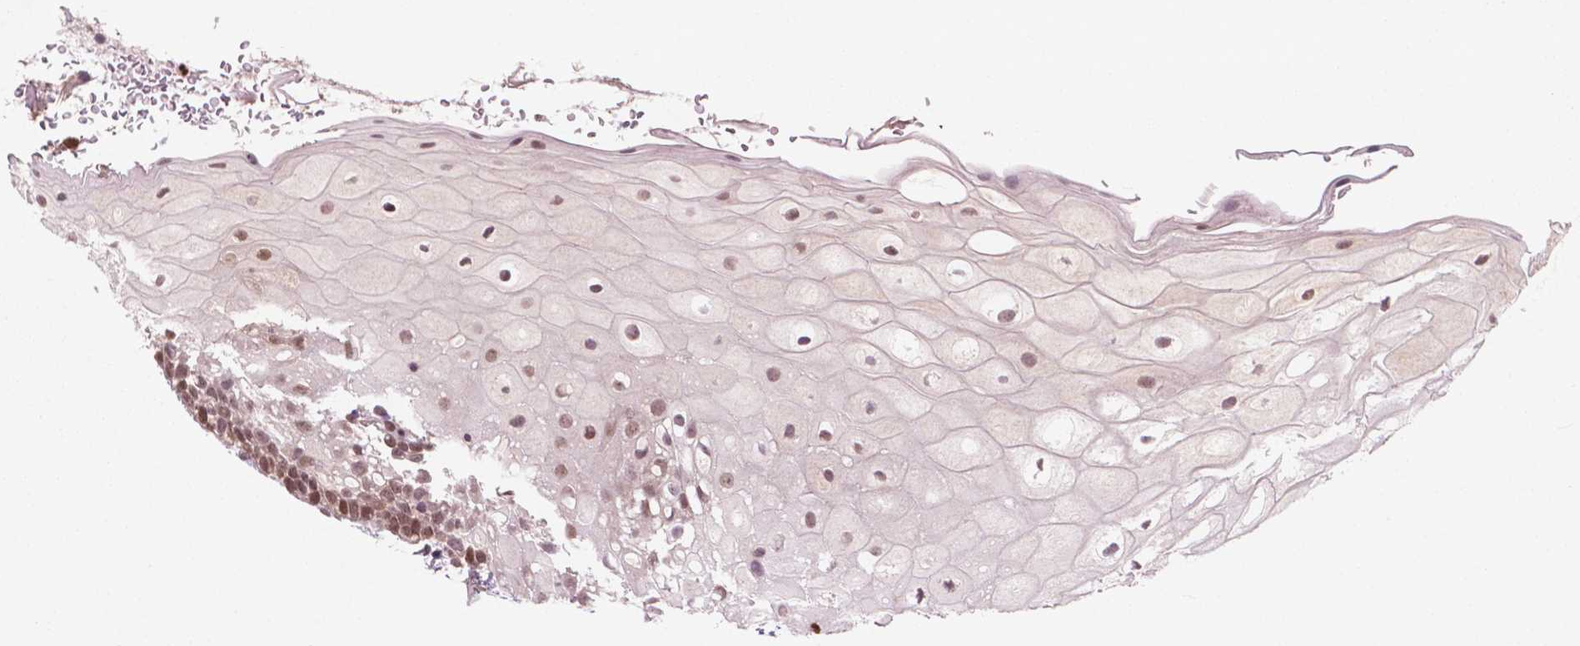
{"staining": {"intensity": "moderate", "quantity": ">75%", "location": "nuclear"}, "tissue": "oral mucosa", "cell_type": "Squamous epithelial cells", "image_type": "normal", "snomed": [{"axis": "morphology", "description": "Normal tissue, NOS"}, {"axis": "morphology", "description": "Squamous cell carcinoma, NOS"}, {"axis": "topography", "description": "Oral tissue"}, {"axis": "topography", "description": "Head-Neck"}], "caption": "Immunohistochemical staining of unremarkable human oral mucosa displays moderate nuclear protein positivity in approximately >75% of squamous epithelial cells. (DAB IHC with brightfield microscopy, high magnification).", "gene": "NFAT5", "patient": {"sex": "male", "age": 69}}